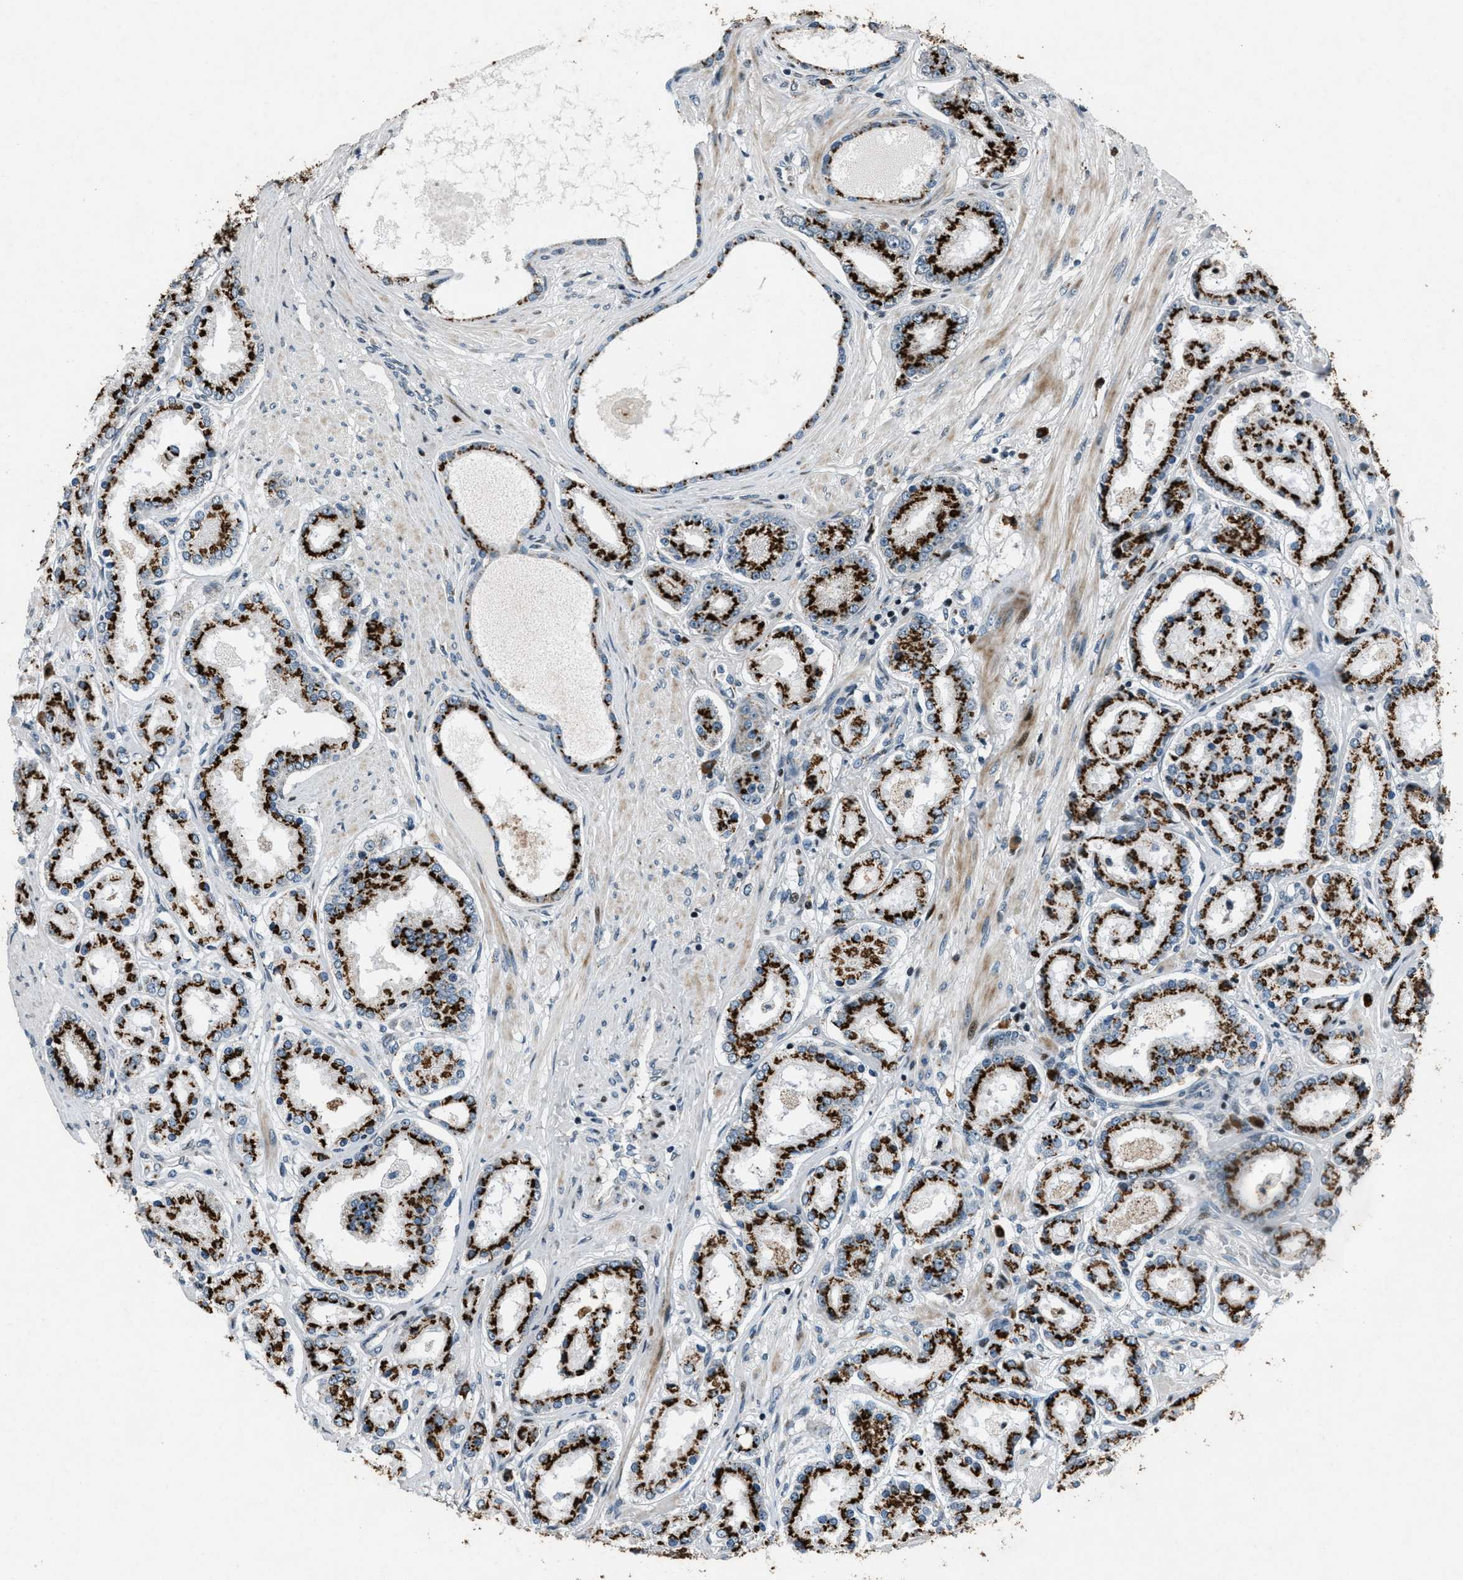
{"staining": {"intensity": "strong", "quantity": ">75%", "location": "cytoplasmic/membranous"}, "tissue": "prostate cancer", "cell_type": "Tumor cells", "image_type": "cancer", "snomed": [{"axis": "morphology", "description": "Adenocarcinoma, Low grade"}, {"axis": "topography", "description": "Prostate"}], "caption": "DAB immunohistochemical staining of human prostate cancer shows strong cytoplasmic/membranous protein staining in approximately >75% of tumor cells.", "gene": "GPC6", "patient": {"sex": "male", "age": 63}}